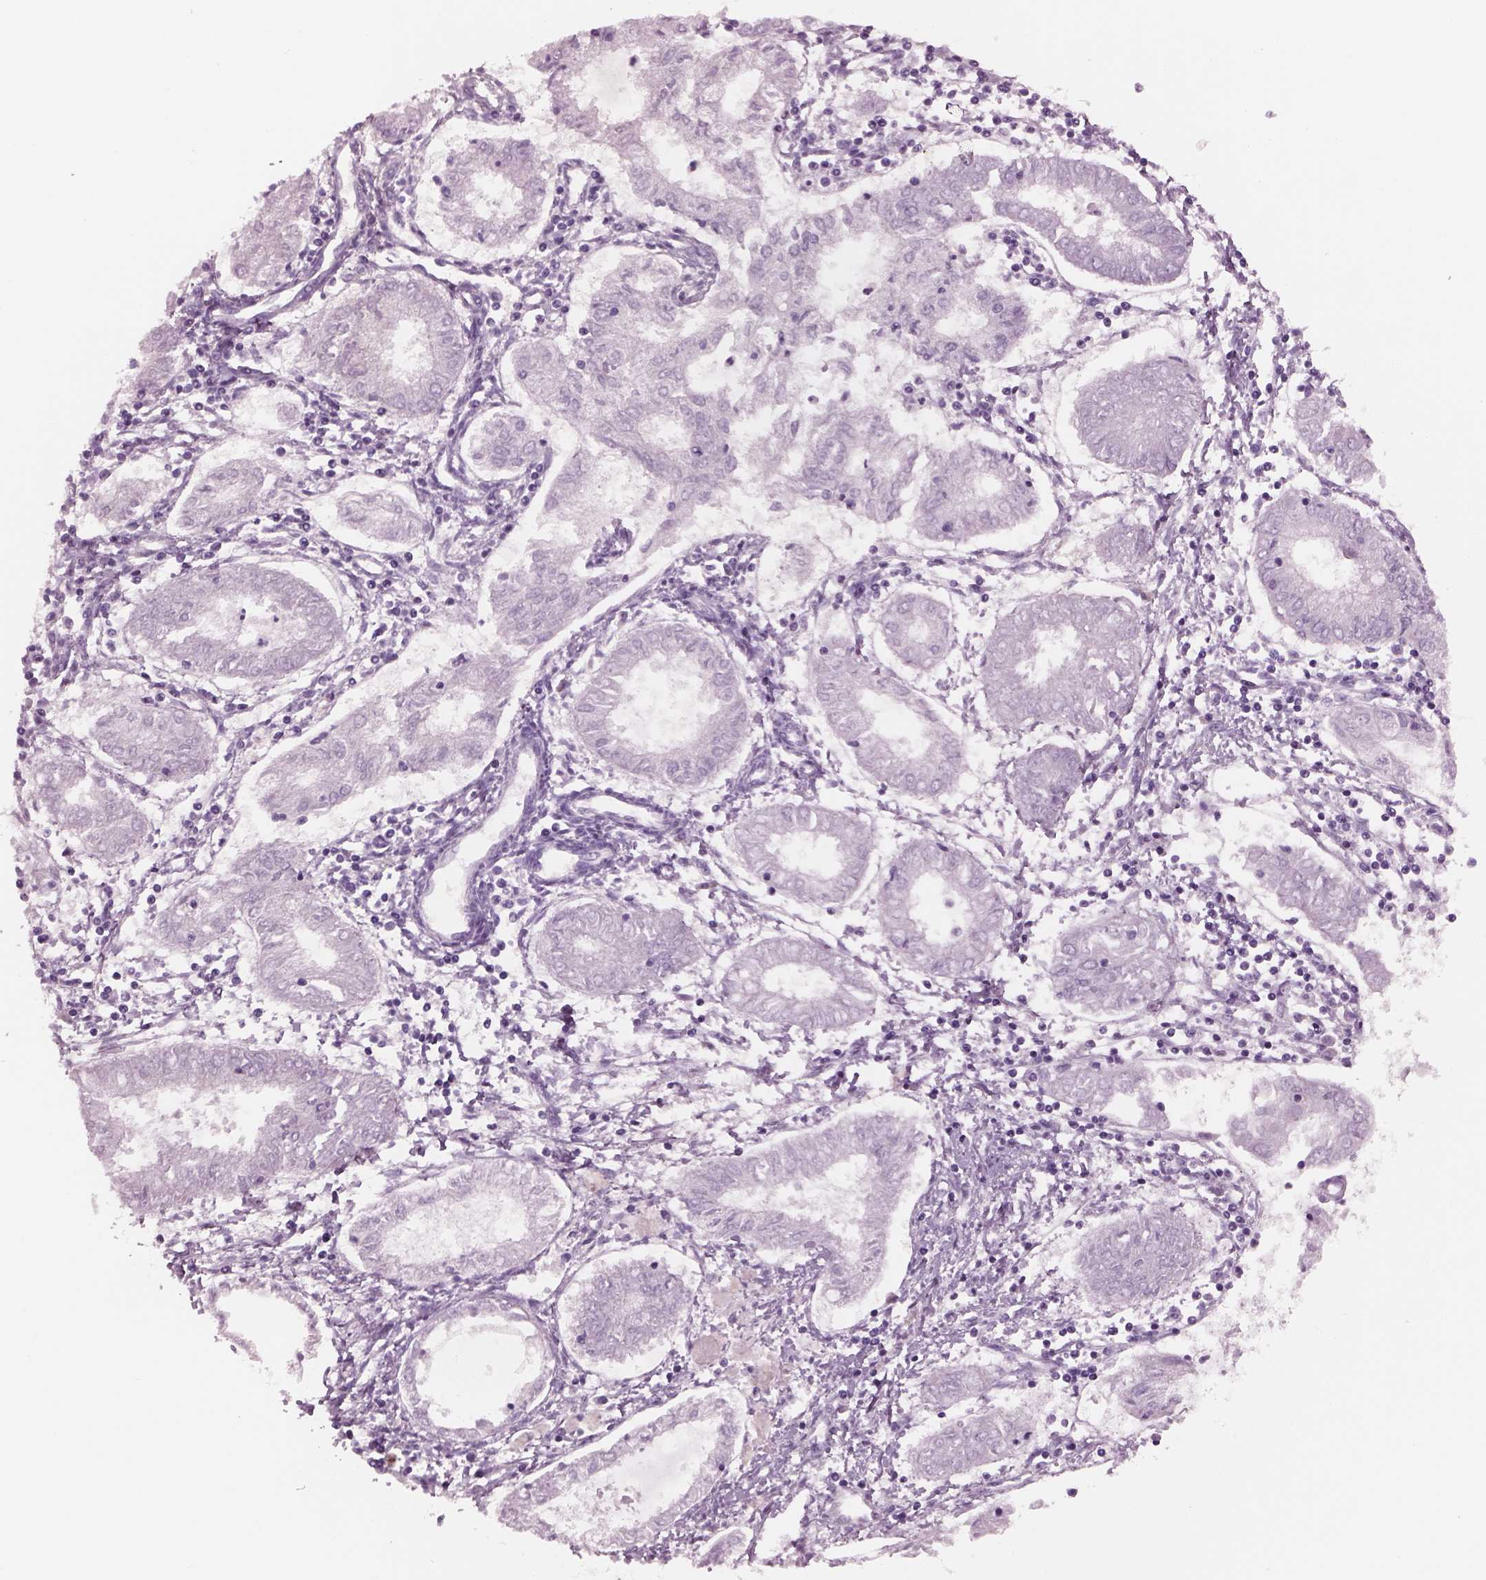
{"staining": {"intensity": "negative", "quantity": "none", "location": "none"}, "tissue": "endometrial cancer", "cell_type": "Tumor cells", "image_type": "cancer", "snomed": [{"axis": "morphology", "description": "Adenocarcinoma, NOS"}, {"axis": "topography", "description": "Endometrium"}], "caption": "The micrograph displays no staining of tumor cells in endometrial cancer. Nuclei are stained in blue.", "gene": "CYLC1", "patient": {"sex": "female", "age": 68}}